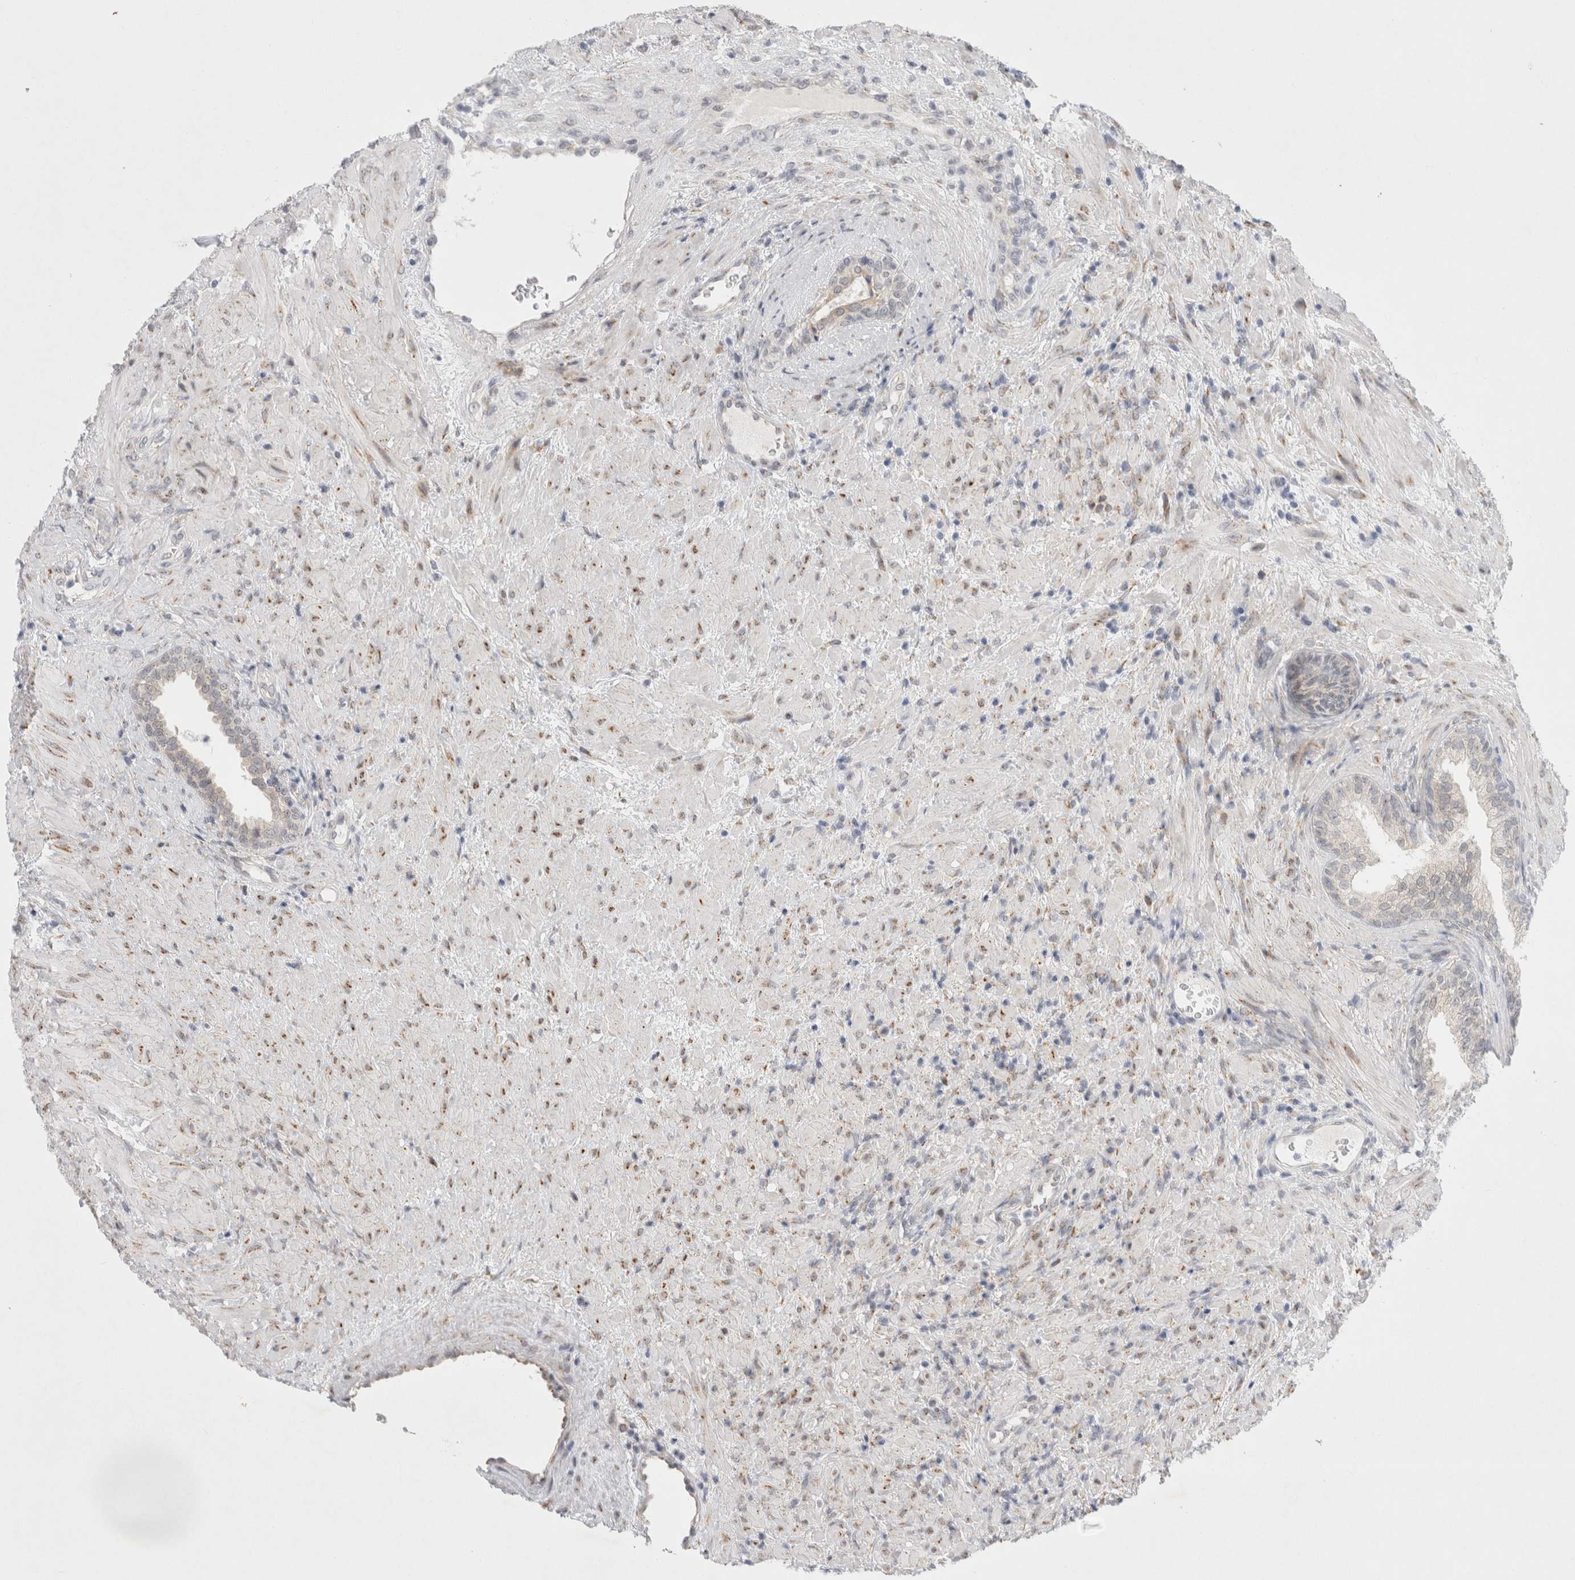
{"staining": {"intensity": "negative", "quantity": "none", "location": "none"}, "tissue": "prostate", "cell_type": "Glandular cells", "image_type": "normal", "snomed": [{"axis": "morphology", "description": "Normal tissue, NOS"}, {"axis": "topography", "description": "Prostate"}], "caption": "Unremarkable prostate was stained to show a protein in brown. There is no significant staining in glandular cells. (Immunohistochemistry (ihc), brightfield microscopy, high magnification).", "gene": "TRMT1L", "patient": {"sex": "male", "age": 76}}